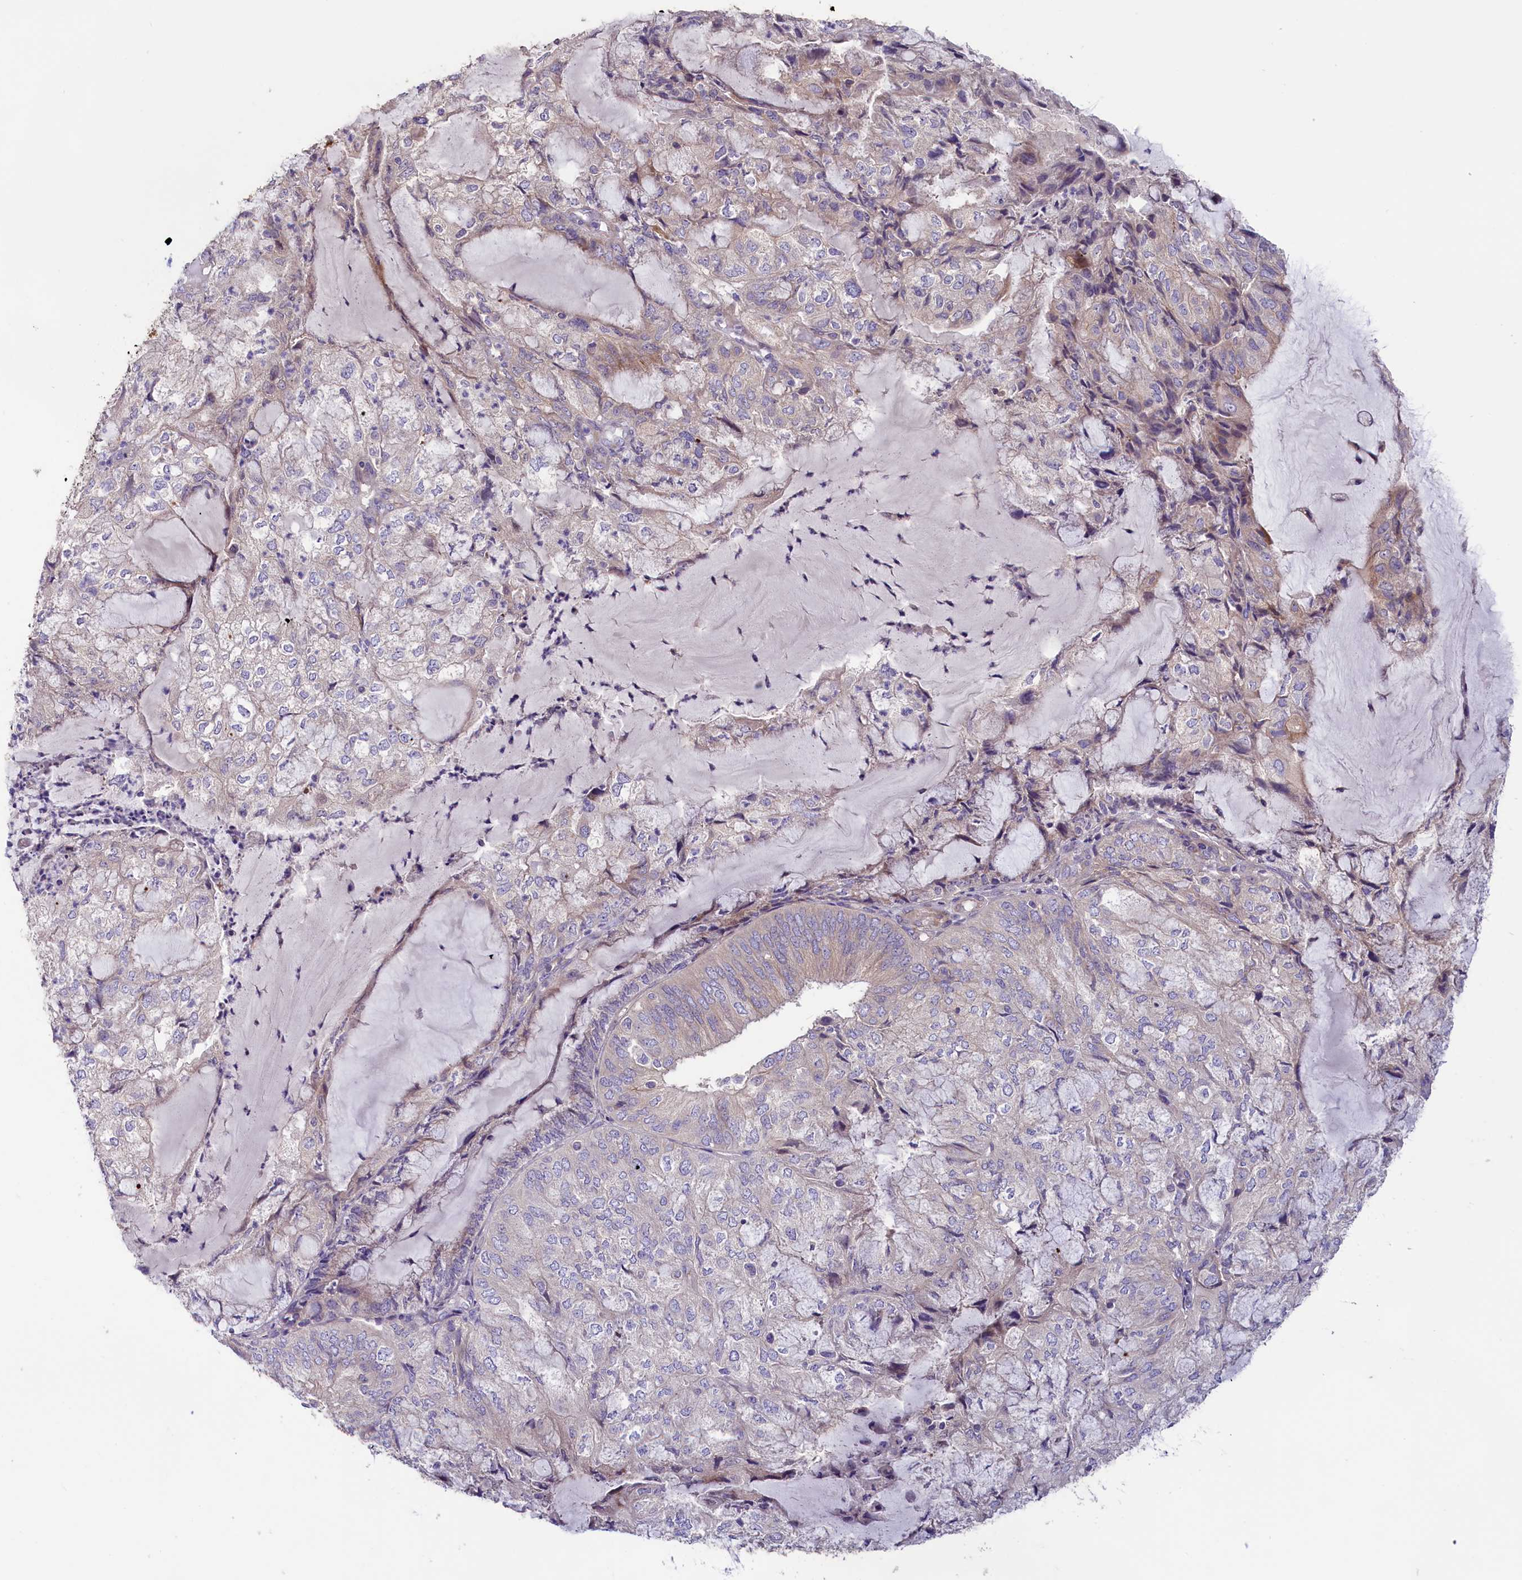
{"staining": {"intensity": "weak", "quantity": "<25%", "location": "cytoplasmic/membranous"}, "tissue": "endometrial cancer", "cell_type": "Tumor cells", "image_type": "cancer", "snomed": [{"axis": "morphology", "description": "Adenocarcinoma, NOS"}, {"axis": "topography", "description": "Endometrium"}], "caption": "An image of adenocarcinoma (endometrial) stained for a protein shows no brown staining in tumor cells. The staining is performed using DAB (3,3'-diaminobenzidine) brown chromogen with nuclei counter-stained in using hematoxylin.", "gene": "CD99L2", "patient": {"sex": "female", "age": 81}}